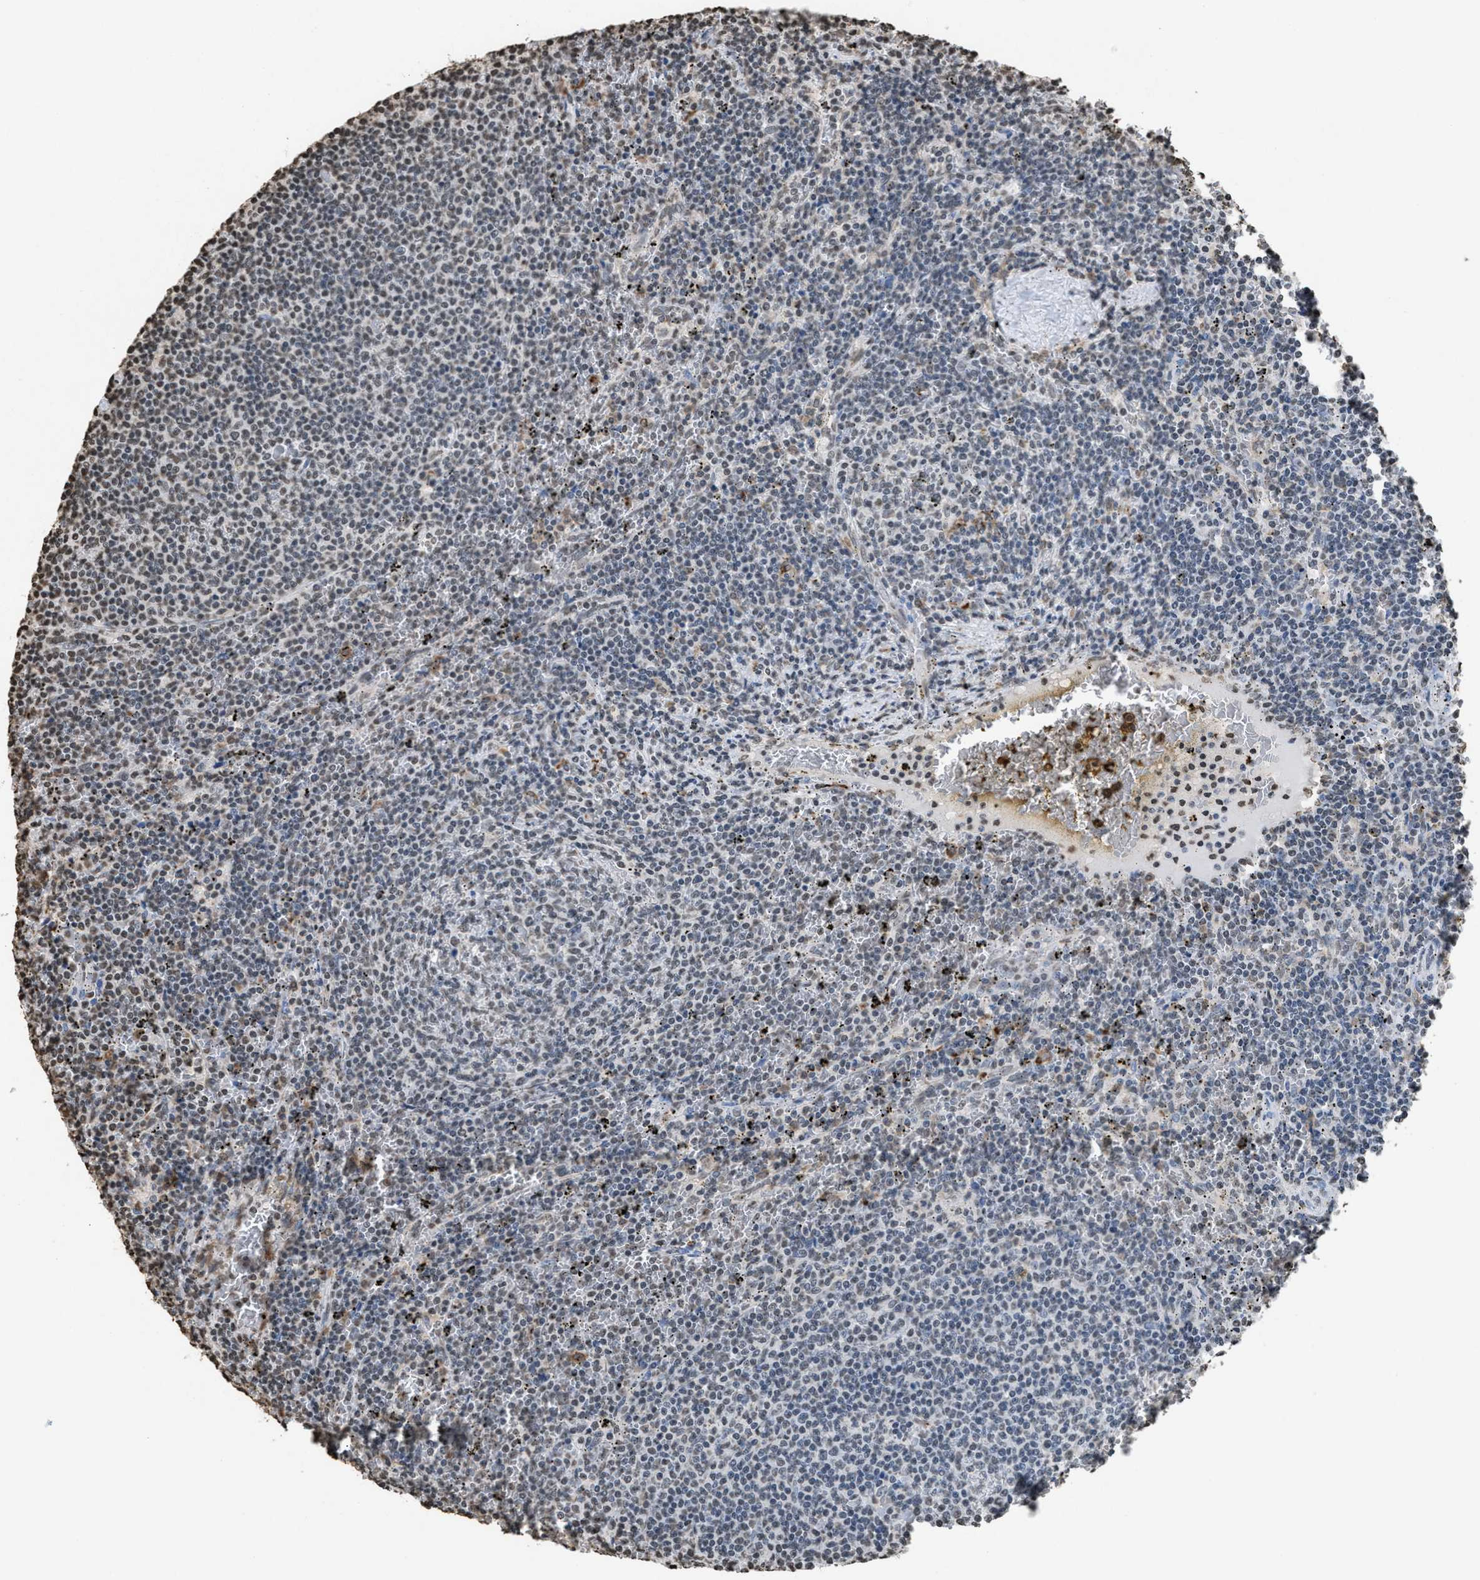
{"staining": {"intensity": "weak", "quantity": "25%-75%", "location": "nuclear"}, "tissue": "lymphoma", "cell_type": "Tumor cells", "image_type": "cancer", "snomed": [{"axis": "morphology", "description": "Malignant lymphoma, non-Hodgkin's type, Low grade"}, {"axis": "topography", "description": "Spleen"}], "caption": "This photomicrograph exhibits immunohistochemistry staining of low-grade malignant lymphoma, non-Hodgkin's type, with low weak nuclear staining in about 25%-75% of tumor cells.", "gene": "NUP88", "patient": {"sex": "female", "age": 50}}